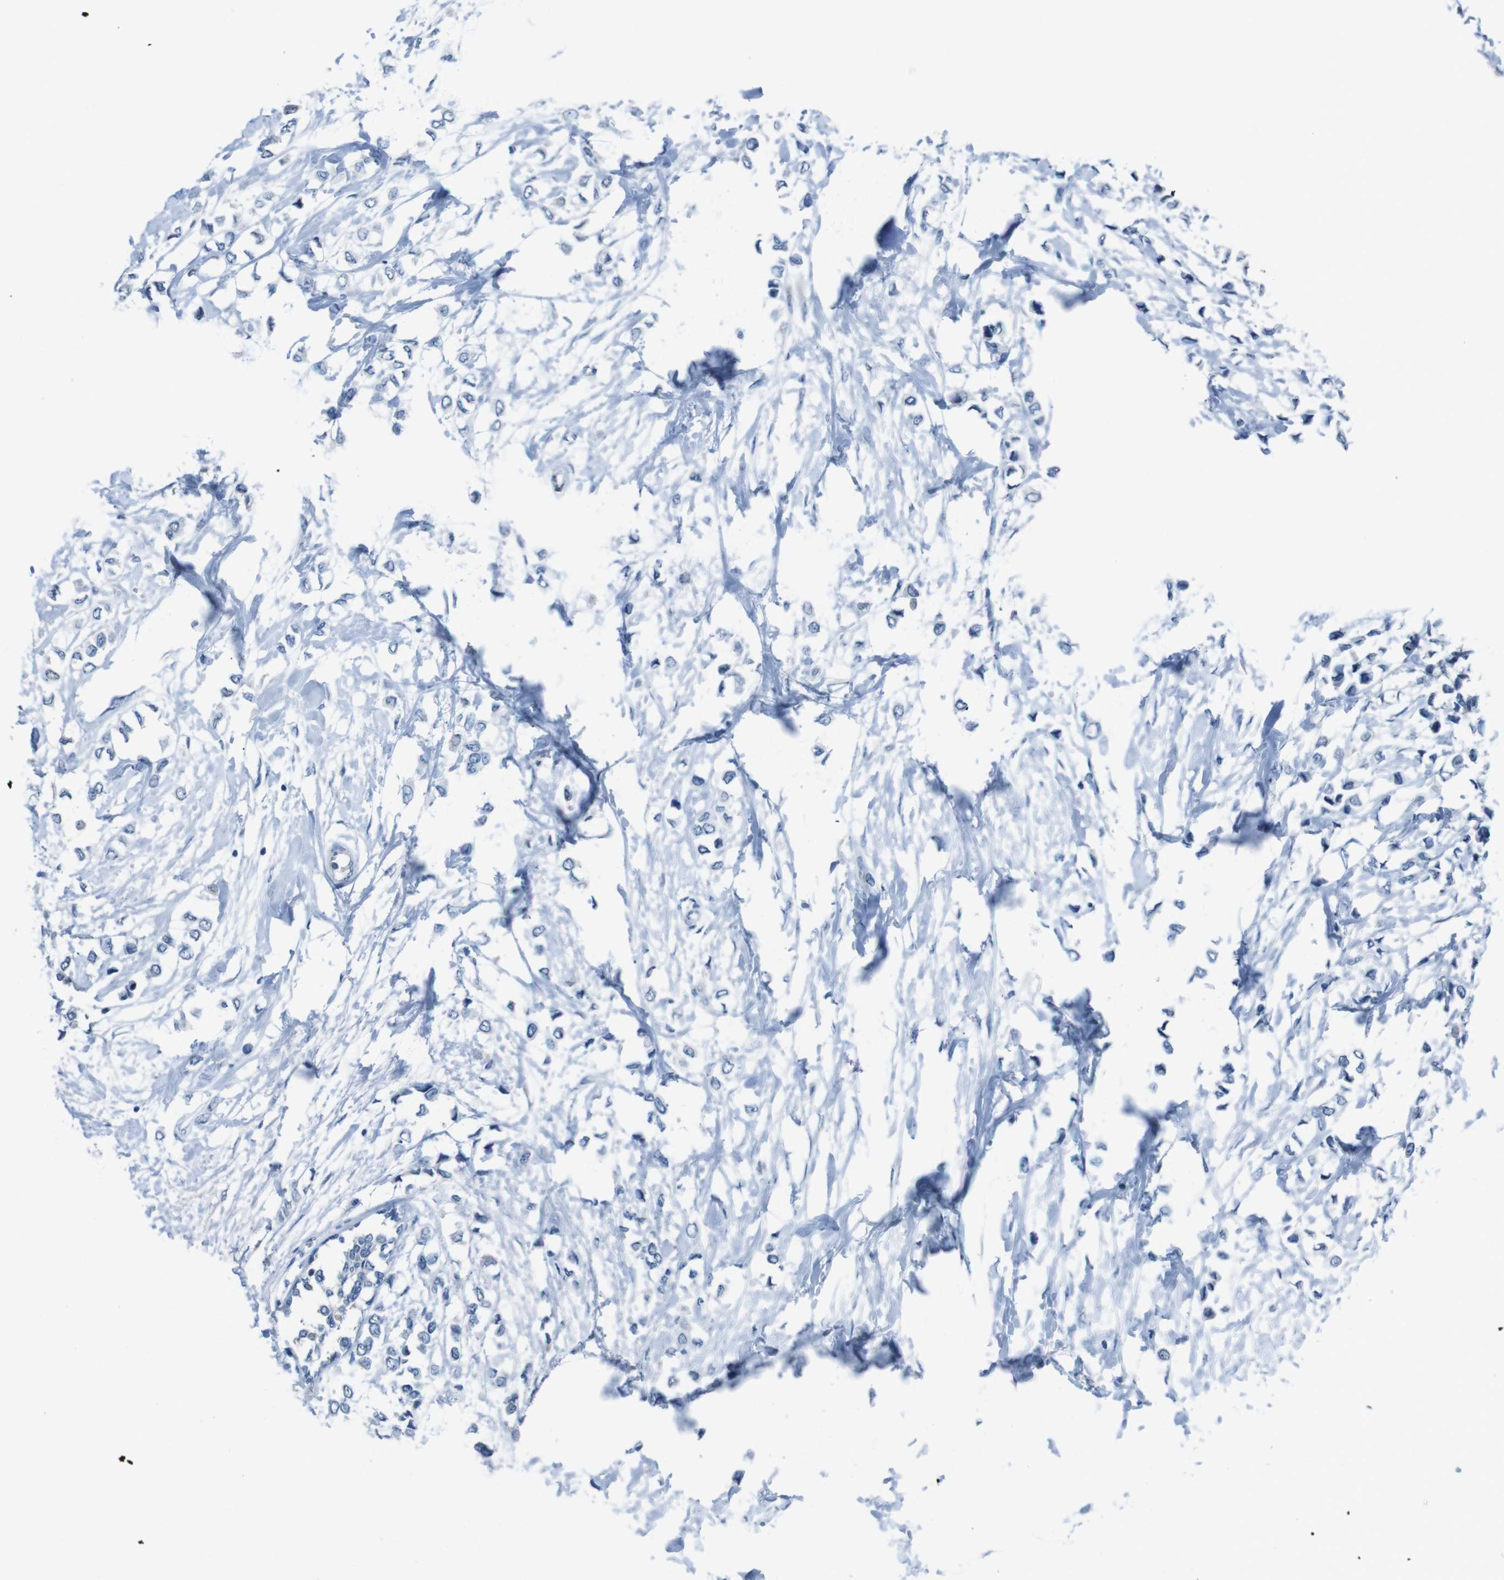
{"staining": {"intensity": "negative", "quantity": "none", "location": "none"}, "tissue": "breast cancer", "cell_type": "Tumor cells", "image_type": "cancer", "snomed": [{"axis": "morphology", "description": "Lobular carcinoma"}, {"axis": "topography", "description": "Breast"}], "caption": "High power microscopy micrograph of an immunohistochemistry (IHC) micrograph of lobular carcinoma (breast), revealing no significant staining in tumor cells.", "gene": "CDHR2", "patient": {"sex": "female", "age": 51}}